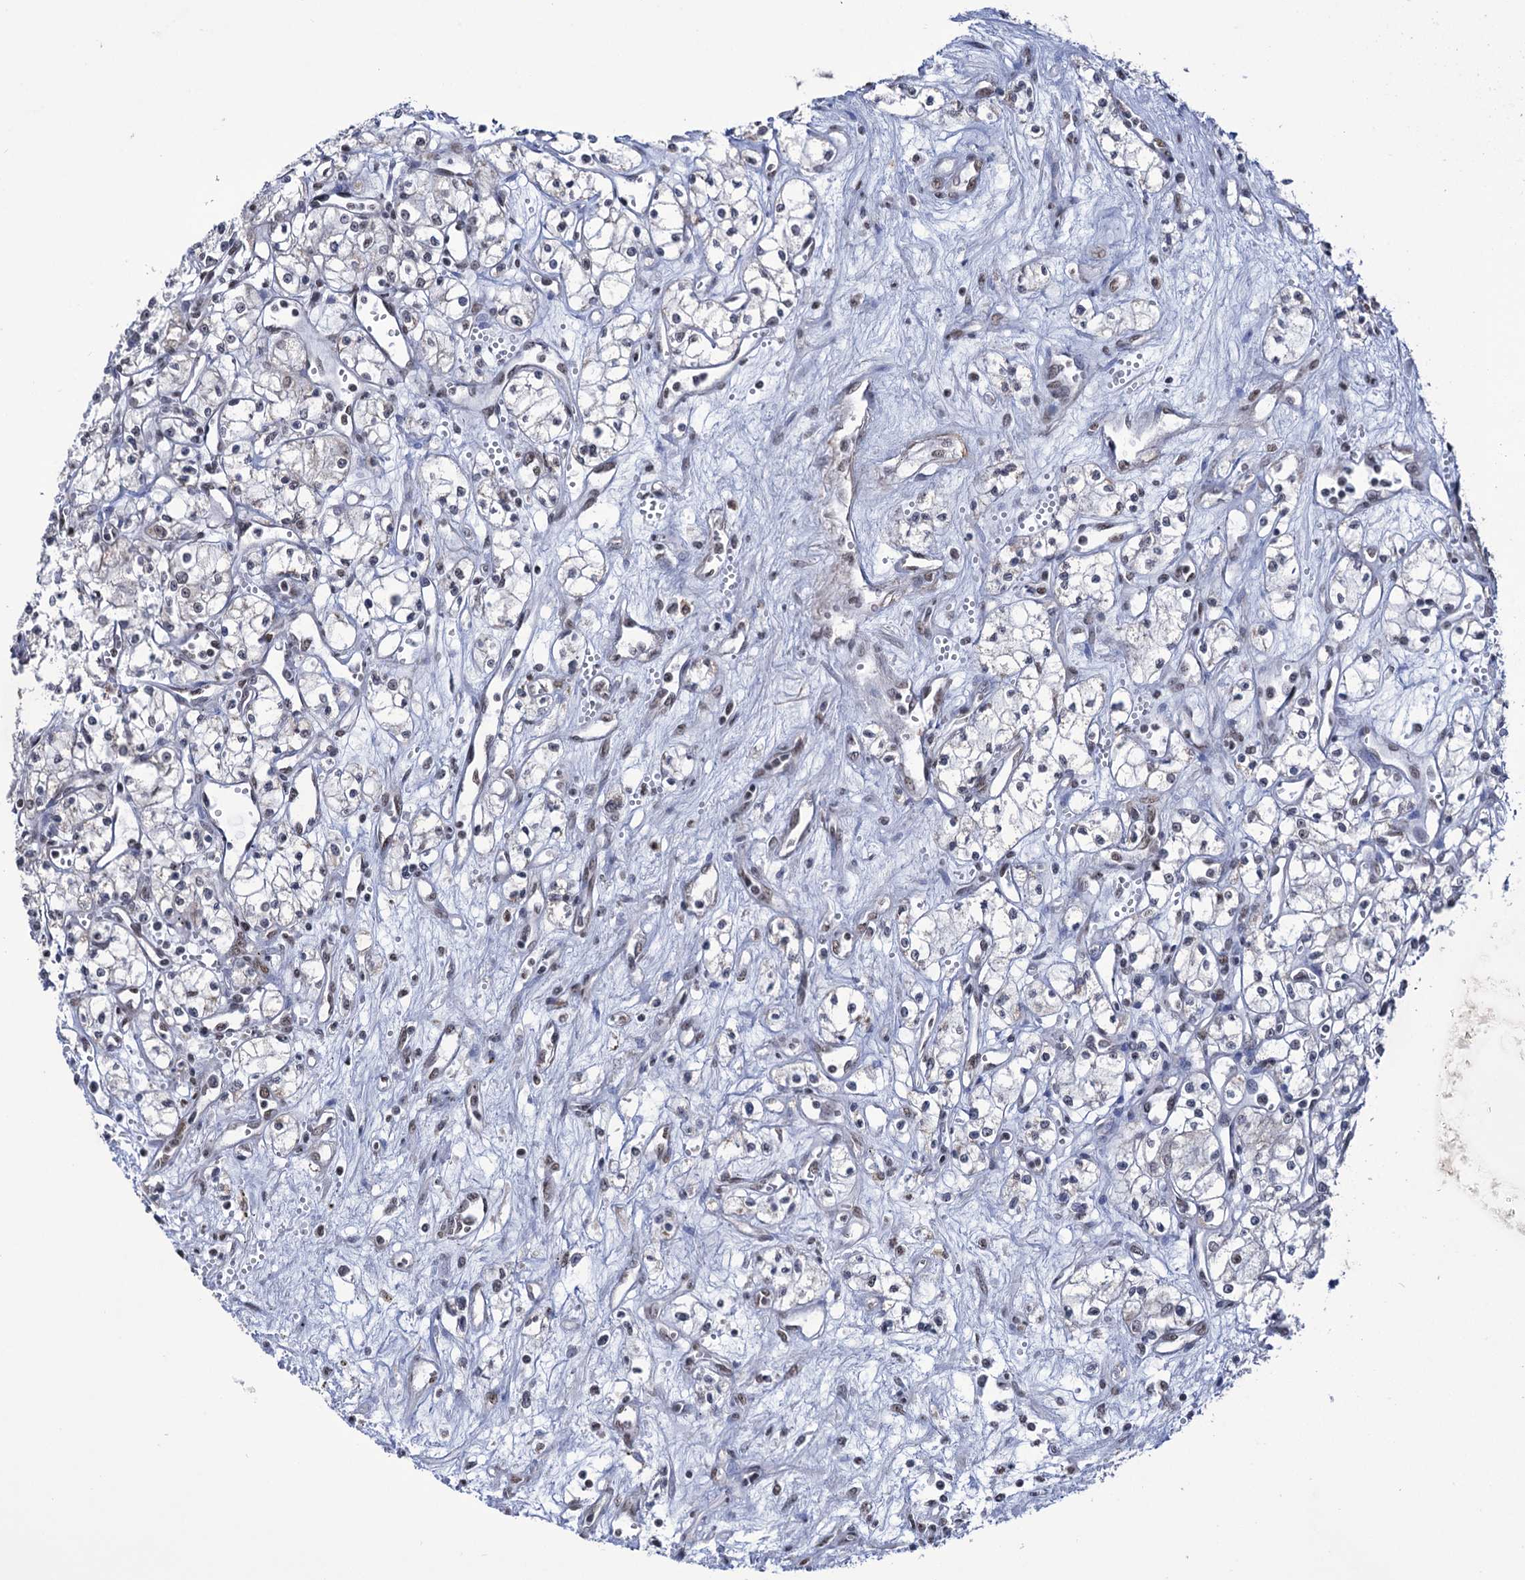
{"staining": {"intensity": "negative", "quantity": "none", "location": "none"}, "tissue": "renal cancer", "cell_type": "Tumor cells", "image_type": "cancer", "snomed": [{"axis": "morphology", "description": "Adenocarcinoma, NOS"}, {"axis": "topography", "description": "Kidney"}], "caption": "DAB immunohistochemical staining of renal cancer (adenocarcinoma) demonstrates no significant expression in tumor cells. (Brightfield microscopy of DAB immunohistochemistry (IHC) at high magnification).", "gene": "ABHD10", "patient": {"sex": "male", "age": 59}}